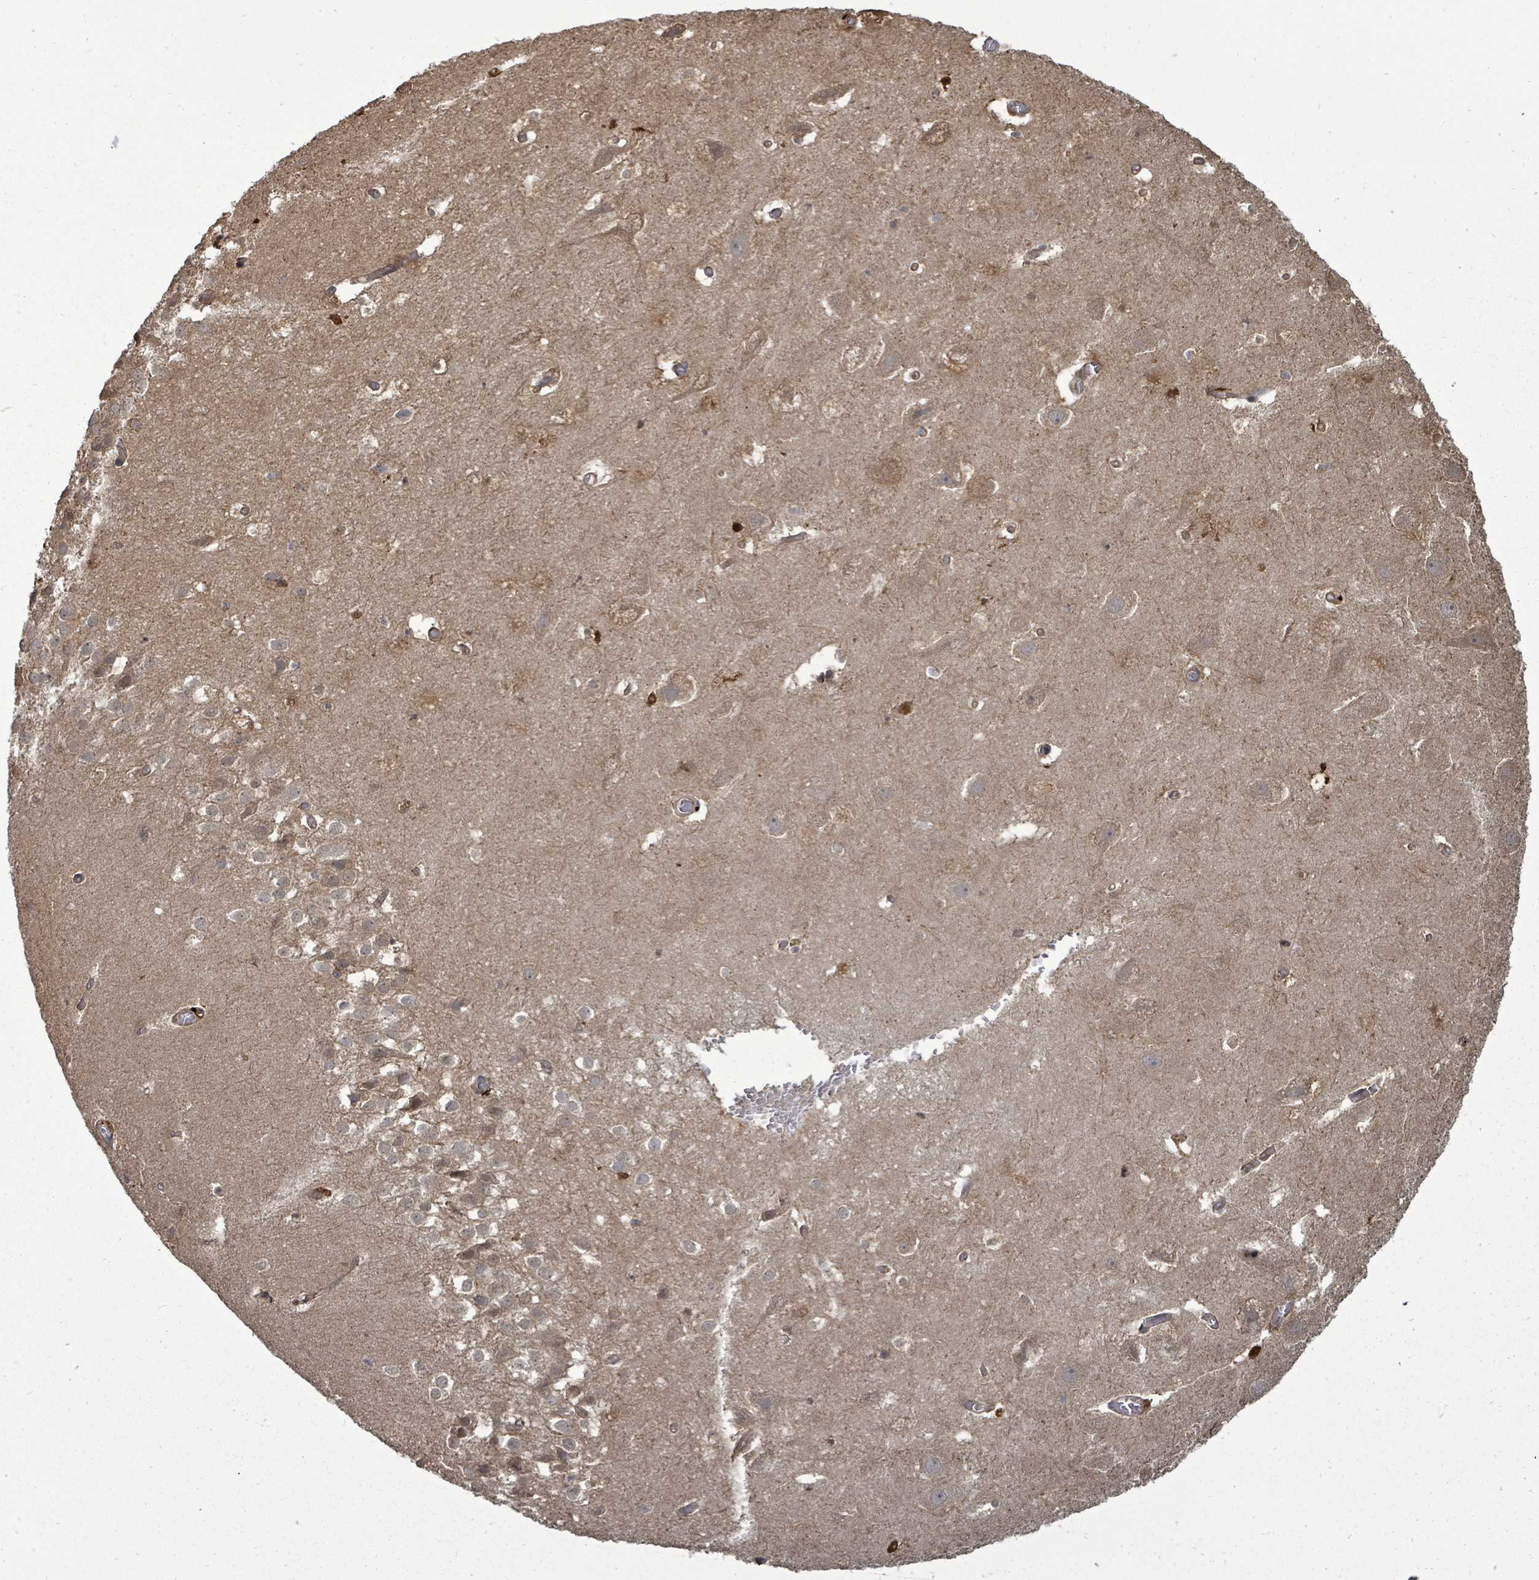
{"staining": {"intensity": "moderate", "quantity": "<25%", "location": "cytoplasmic/membranous,nuclear"}, "tissue": "hippocampus", "cell_type": "Glial cells", "image_type": "normal", "snomed": [{"axis": "morphology", "description": "Normal tissue, NOS"}, {"axis": "topography", "description": "Hippocampus"}], "caption": "Hippocampus stained with DAB immunohistochemistry exhibits low levels of moderate cytoplasmic/membranous,nuclear staining in approximately <25% of glial cells.", "gene": "EIF3CL", "patient": {"sex": "female", "age": 52}}